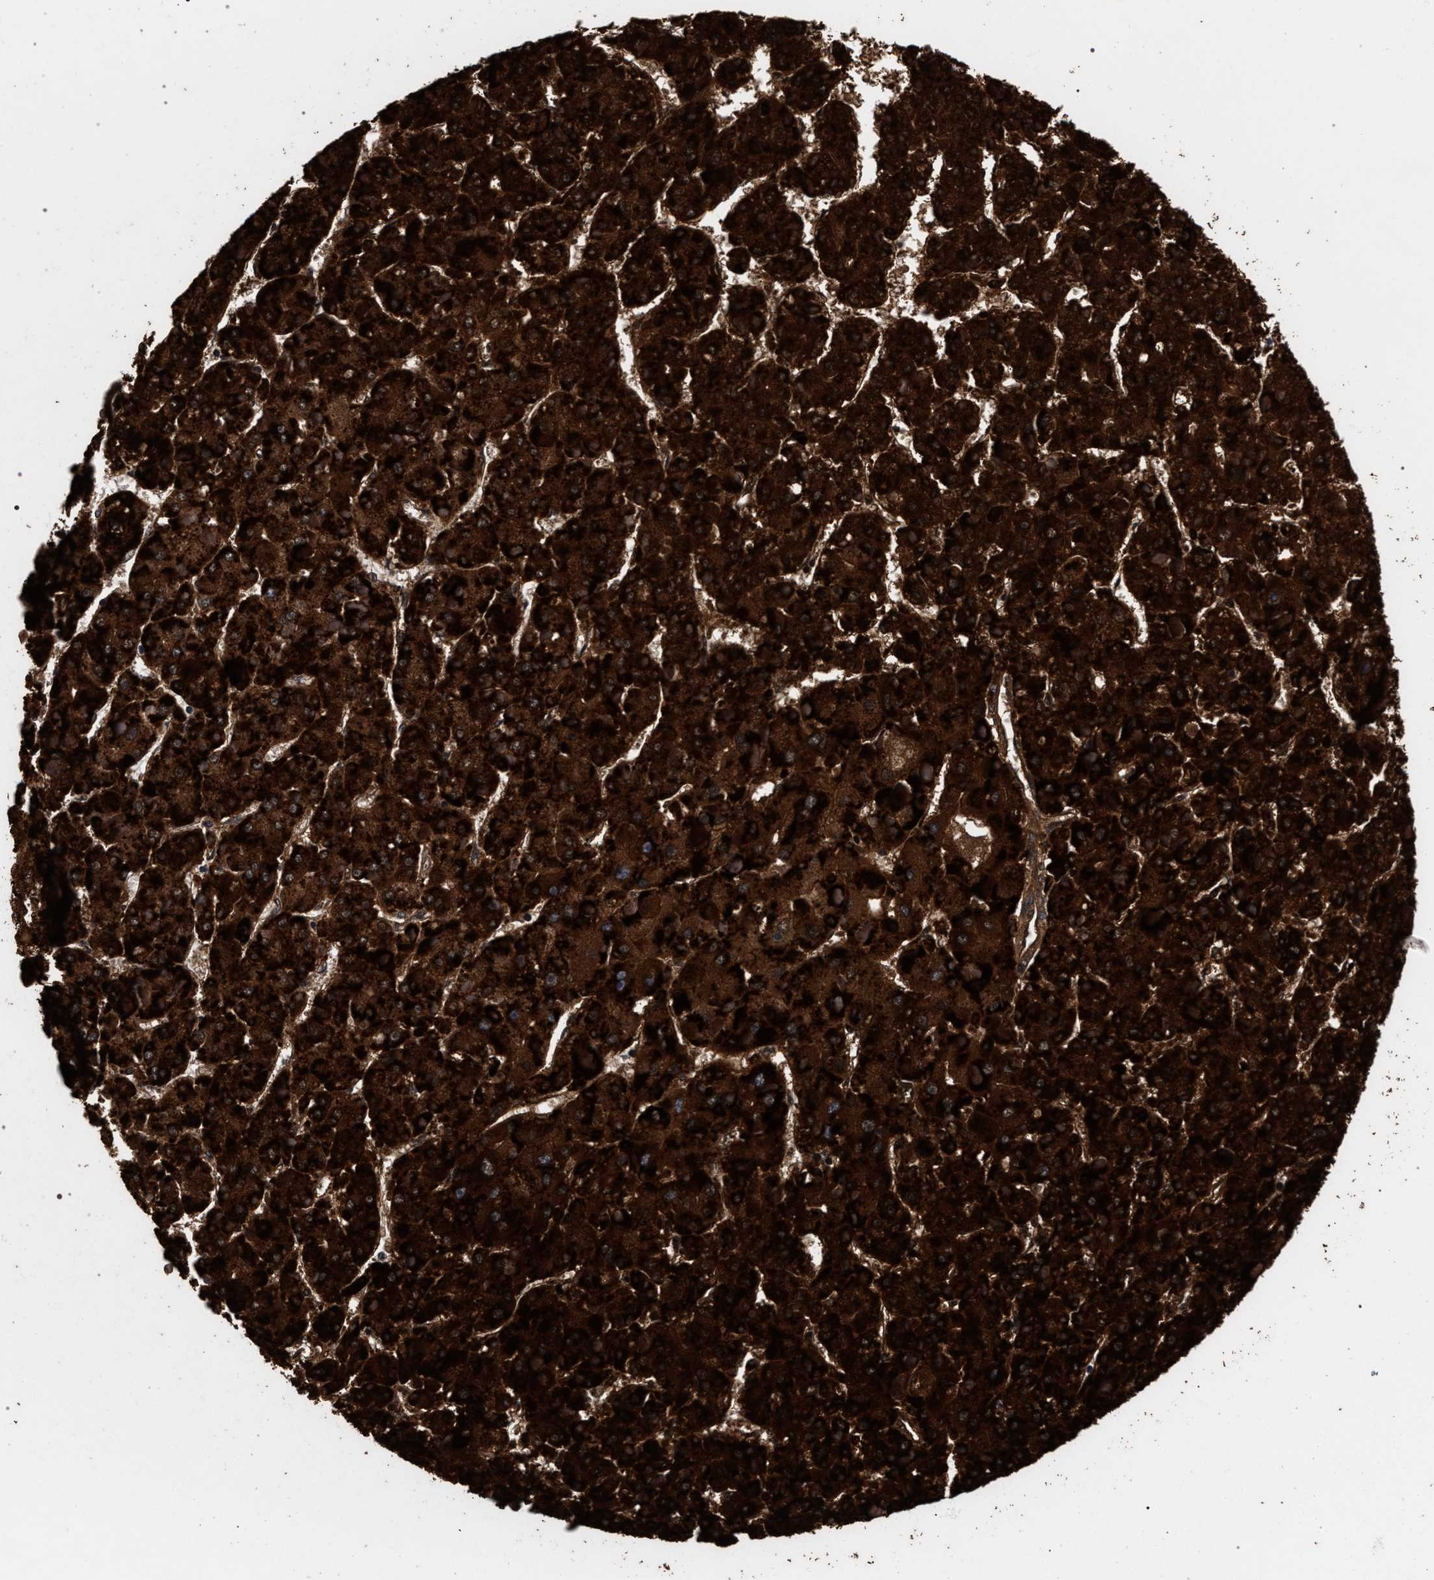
{"staining": {"intensity": "strong", "quantity": ">75%", "location": "cytoplasmic/membranous,nuclear"}, "tissue": "liver cancer", "cell_type": "Tumor cells", "image_type": "cancer", "snomed": [{"axis": "morphology", "description": "Carcinoma, Hepatocellular, NOS"}, {"axis": "topography", "description": "Liver"}], "caption": "Liver hepatocellular carcinoma stained with immunohistochemistry demonstrates strong cytoplasmic/membranous and nuclear expression in about >75% of tumor cells. (Brightfield microscopy of DAB IHC at high magnification).", "gene": "ACOX1", "patient": {"sex": "female", "age": 73}}